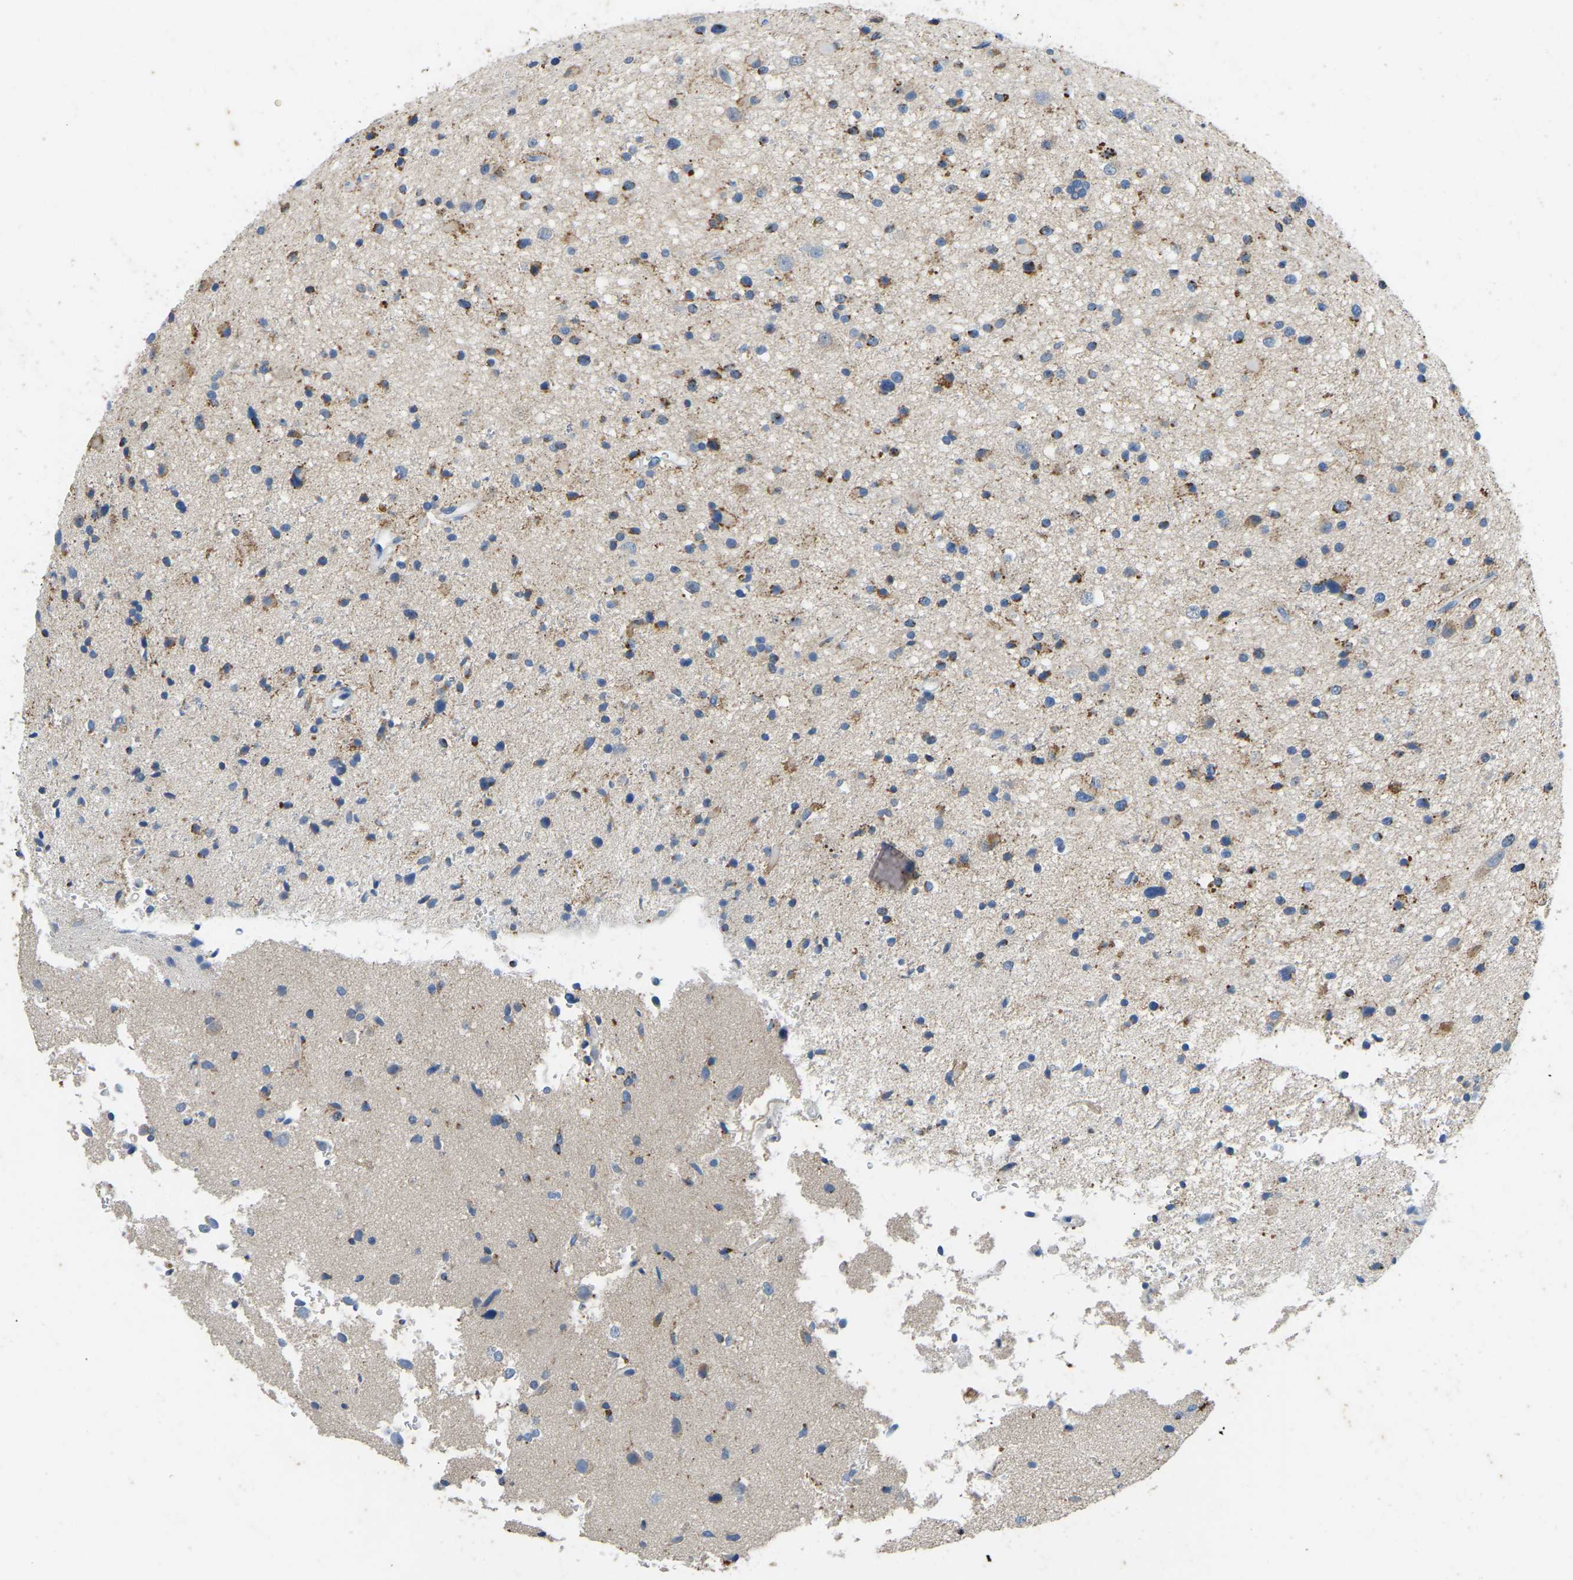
{"staining": {"intensity": "moderate", "quantity": "<25%", "location": "cytoplasmic/membranous"}, "tissue": "glioma", "cell_type": "Tumor cells", "image_type": "cancer", "snomed": [{"axis": "morphology", "description": "Glioma, malignant, High grade"}, {"axis": "topography", "description": "Brain"}], "caption": "Immunohistochemistry (IHC) micrograph of neoplastic tissue: glioma stained using immunohistochemistry reveals low levels of moderate protein expression localized specifically in the cytoplasmic/membranous of tumor cells, appearing as a cytoplasmic/membranous brown color.", "gene": "ZNF200", "patient": {"sex": "male", "age": 33}}